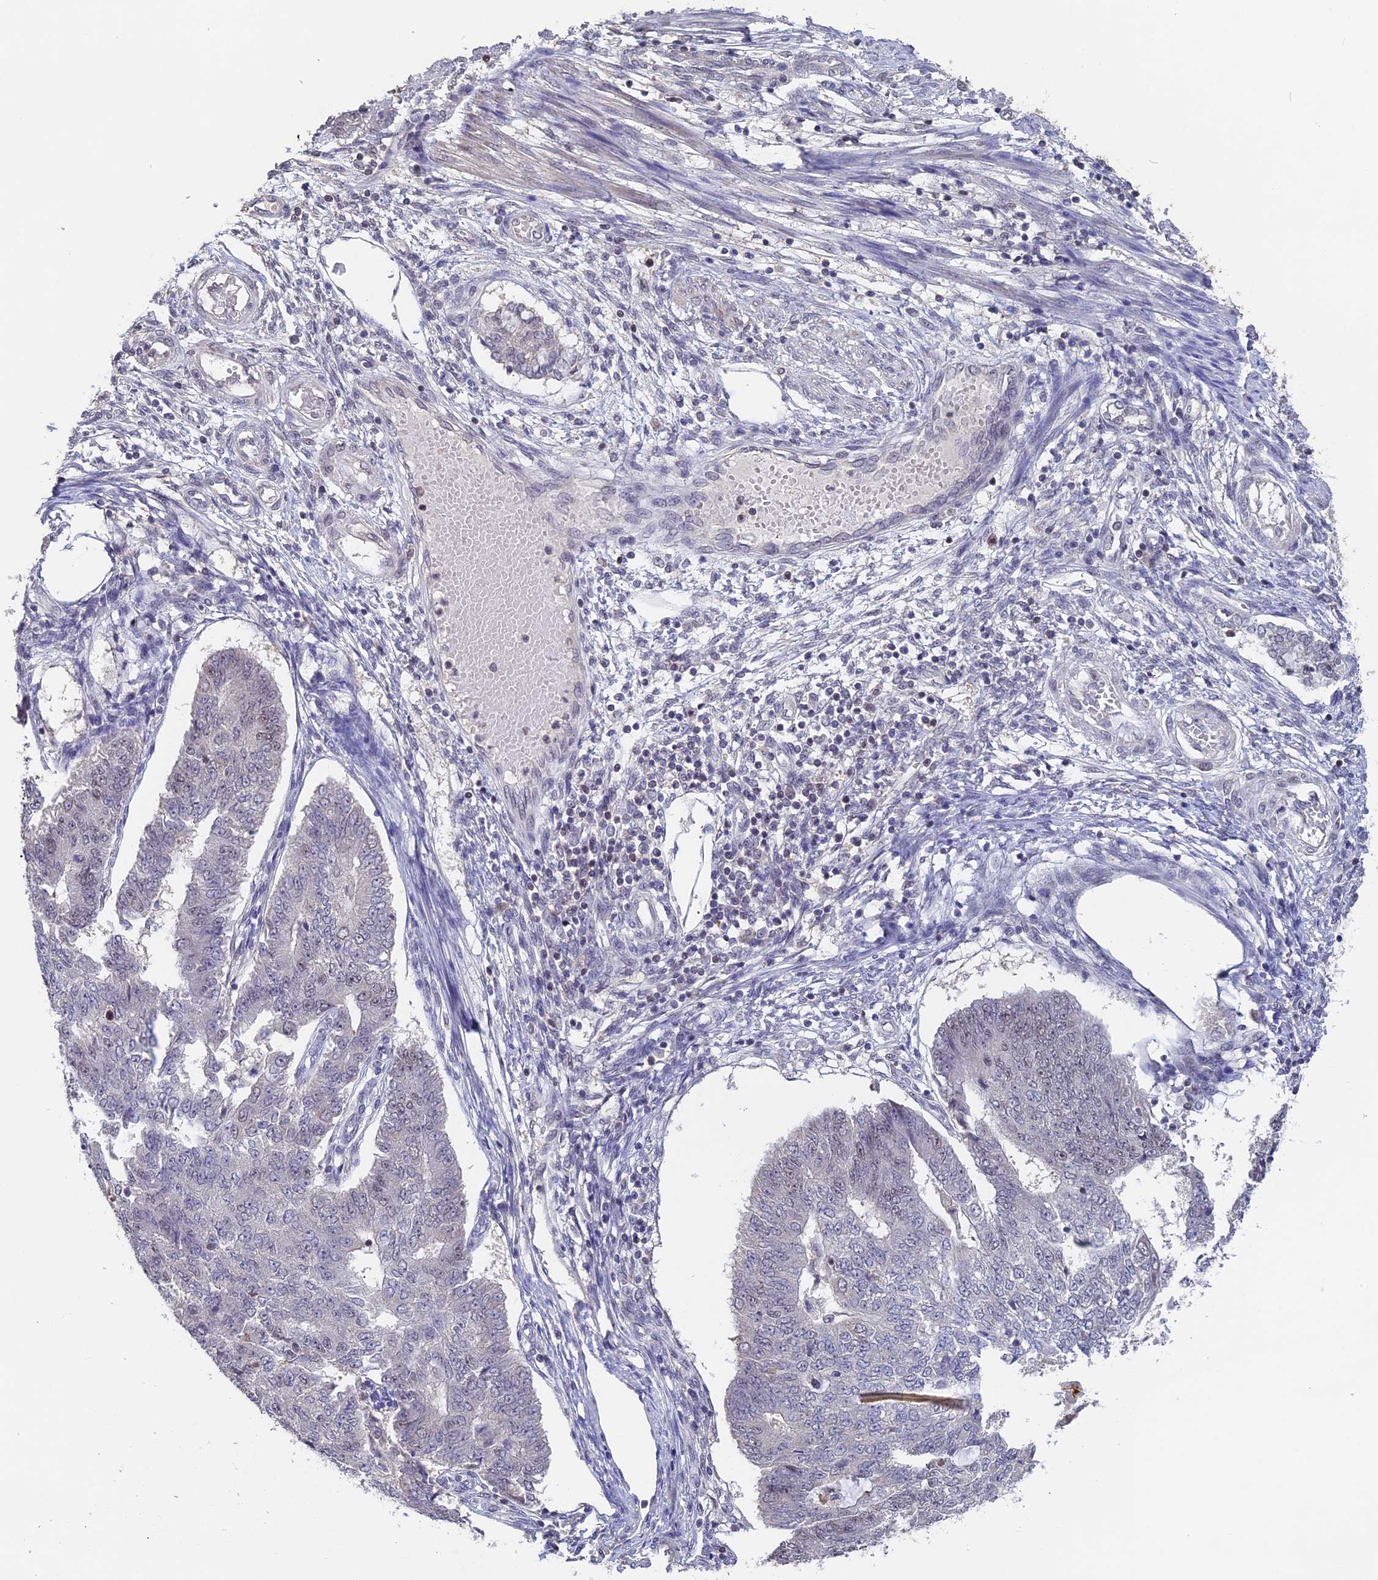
{"staining": {"intensity": "weak", "quantity": "<25%", "location": "nuclear"}, "tissue": "endometrial cancer", "cell_type": "Tumor cells", "image_type": "cancer", "snomed": [{"axis": "morphology", "description": "Adenocarcinoma, NOS"}, {"axis": "topography", "description": "Endometrium"}], "caption": "High power microscopy histopathology image of an IHC micrograph of adenocarcinoma (endometrial), revealing no significant staining in tumor cells.", "gene": "RFC5", "patient": {"sex": "female", "age": 32}}